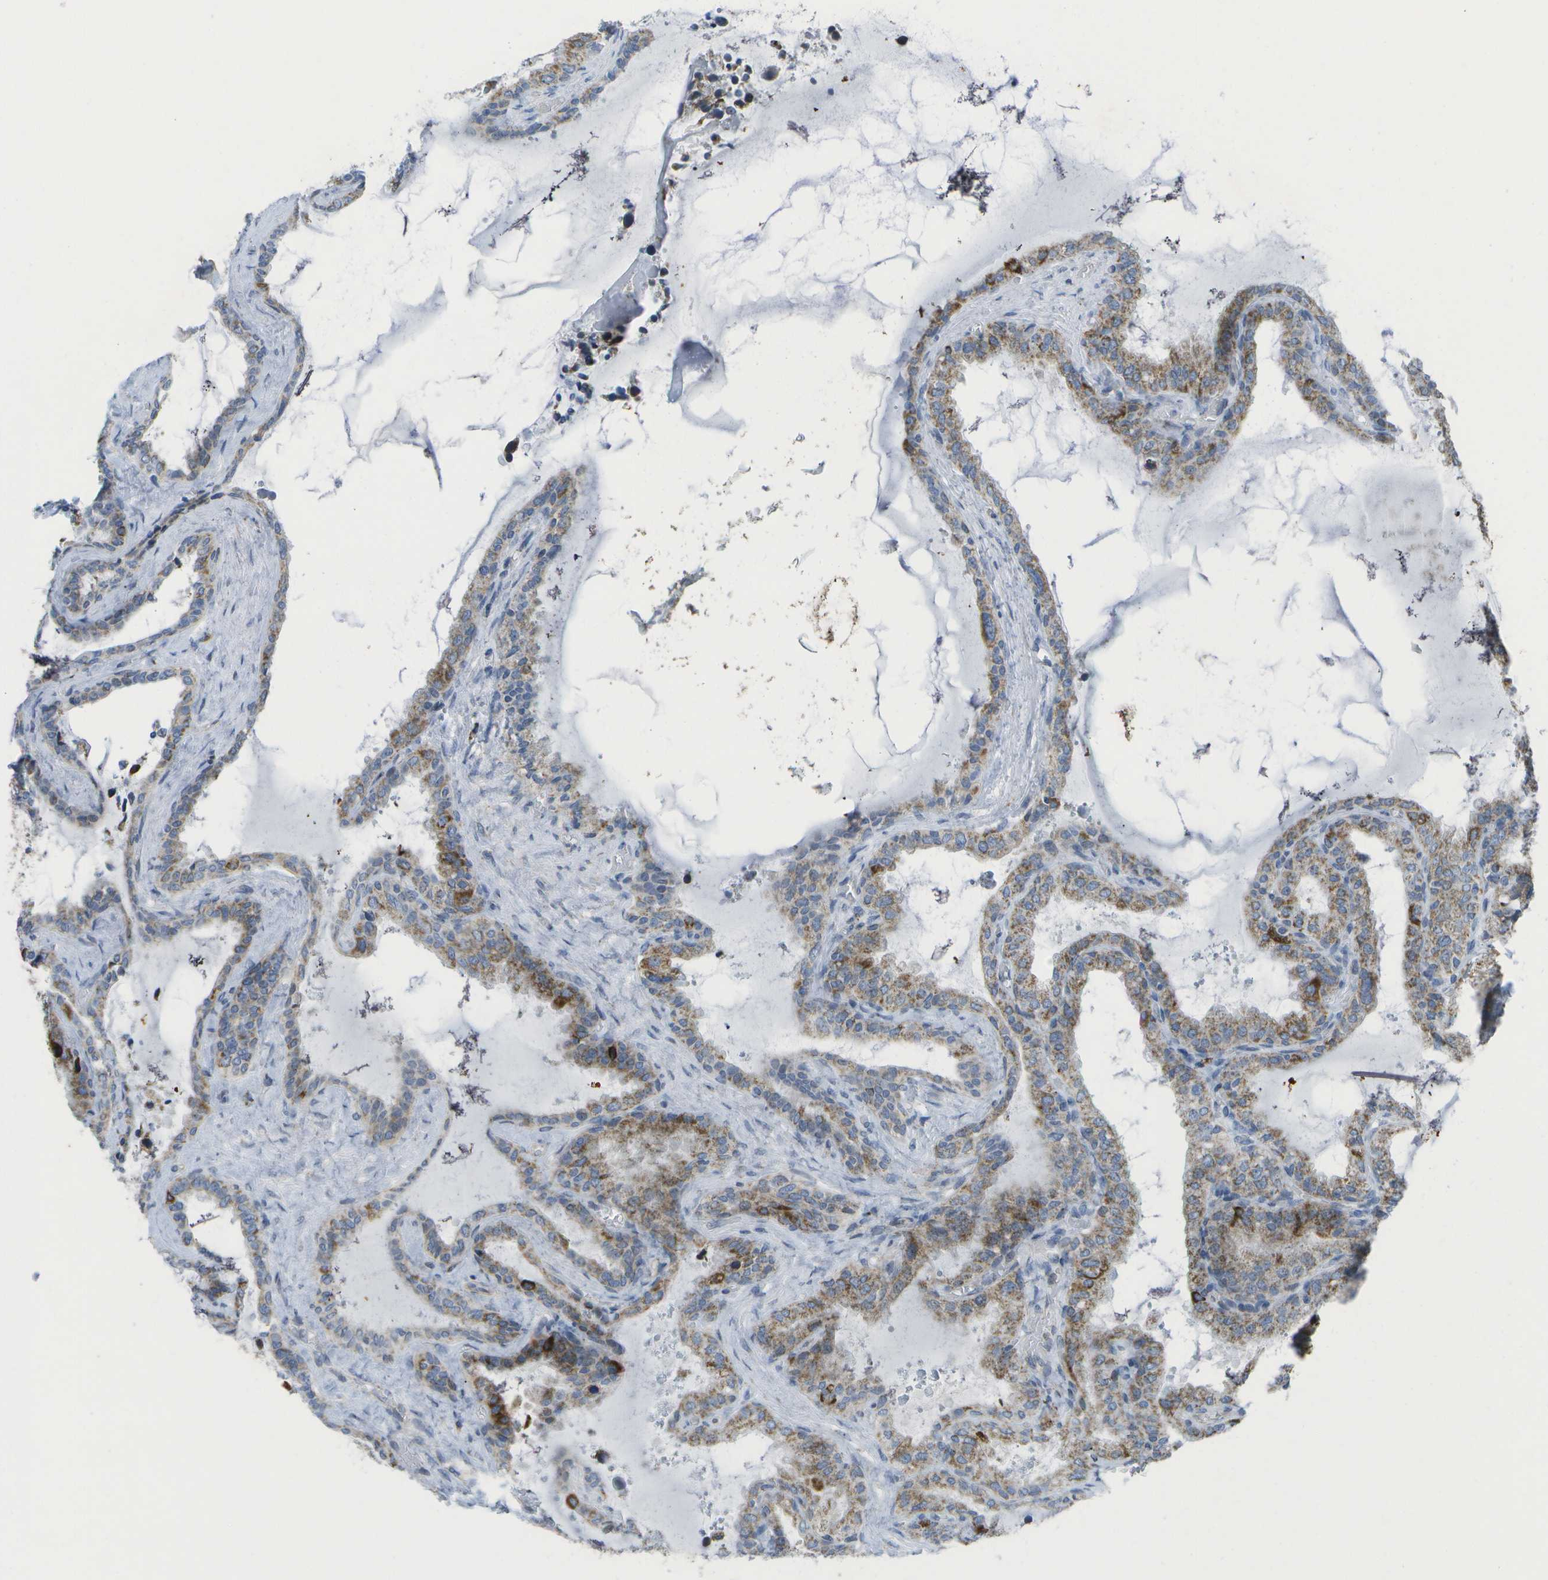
{"staining": {"intensity": "moderate", "quantity": ">75%", "location": "cytoplasmic/membranous"}, "tissue": "seminal vesicle", "cell_type": "Glandular cells", "image_type": "normal", "snomed": [{"axis": "morphology", "description": "Normal tissue, NOS"}, {"axis": "topography", "description": "Seminal veicle"}], "caption": "Immunohistochemical staining of normal human seminal vesicle displays medium levels of moderate cytoplasmic/membranous expression in about >75% of glandular cells. (DAB IHC, brown staining for protein, blue staining for nuclei).", "gene": "TMEM223", "patient": {"sex": "male", "age": 46}}